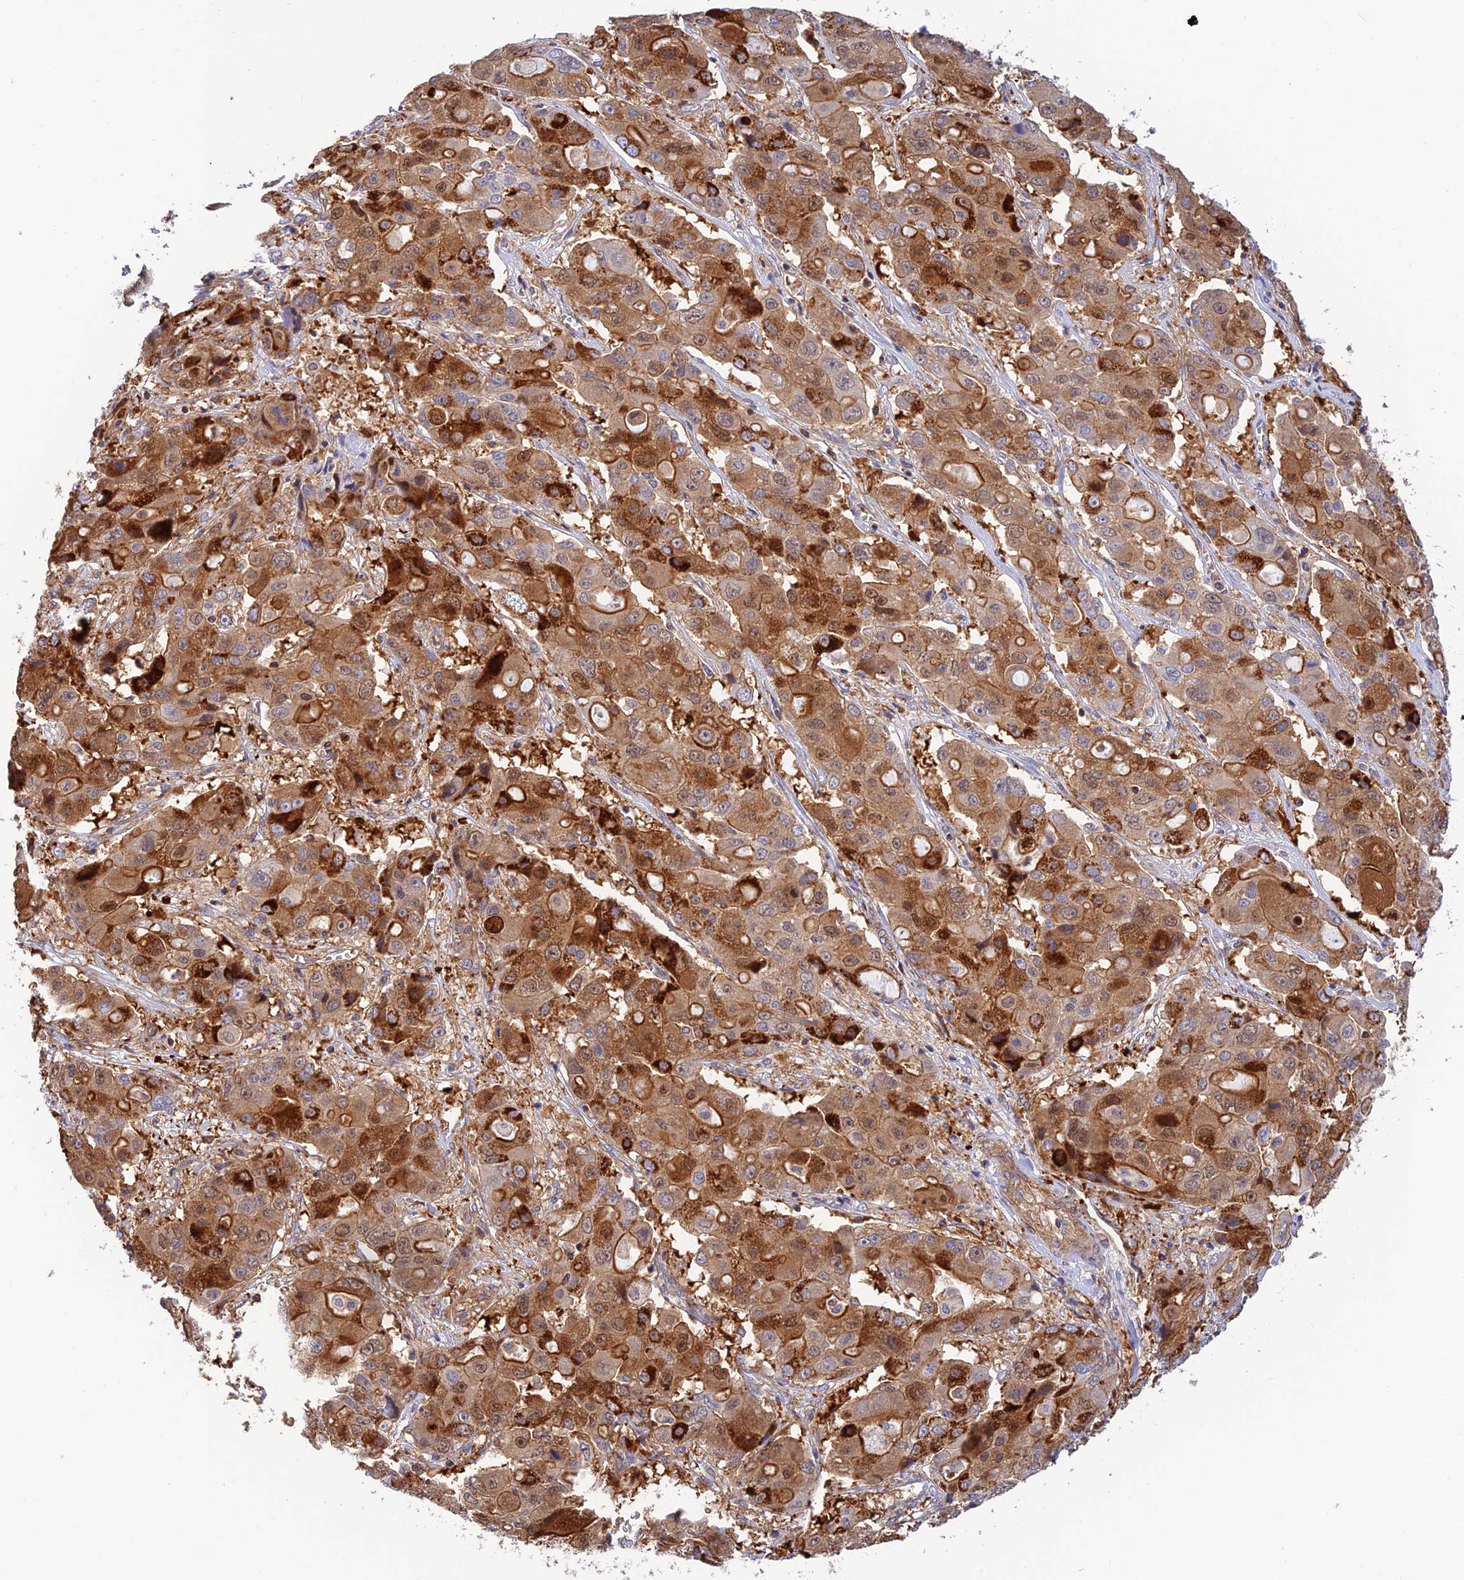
{"staining": {"intensity": "moderate", "quantity": "25%-75%", "location": "cytoplasmic/membranous,nuclear"}, "tissue": "liver cancer", "cell_type": "Tumor cells", "image_type": "cancer", "snomed": [{"axis": "morphology", "description": "Cholangiocarcinoma"}, {"axis": "topography", "description": "Liver"}], "caption": "Immunohistochemical staining of liver cancer reveals medium levels of moderate cytoplasmic/membranous and nuclear positivity in about 25%-75% of tumor cells. The staining was performed using DAB, with brown indicating positive protein expression. Nuclei are stained blue with hematoxylin.", "gene": "PPP1R12C", "patient": {"sex": "male", "age": 67}}